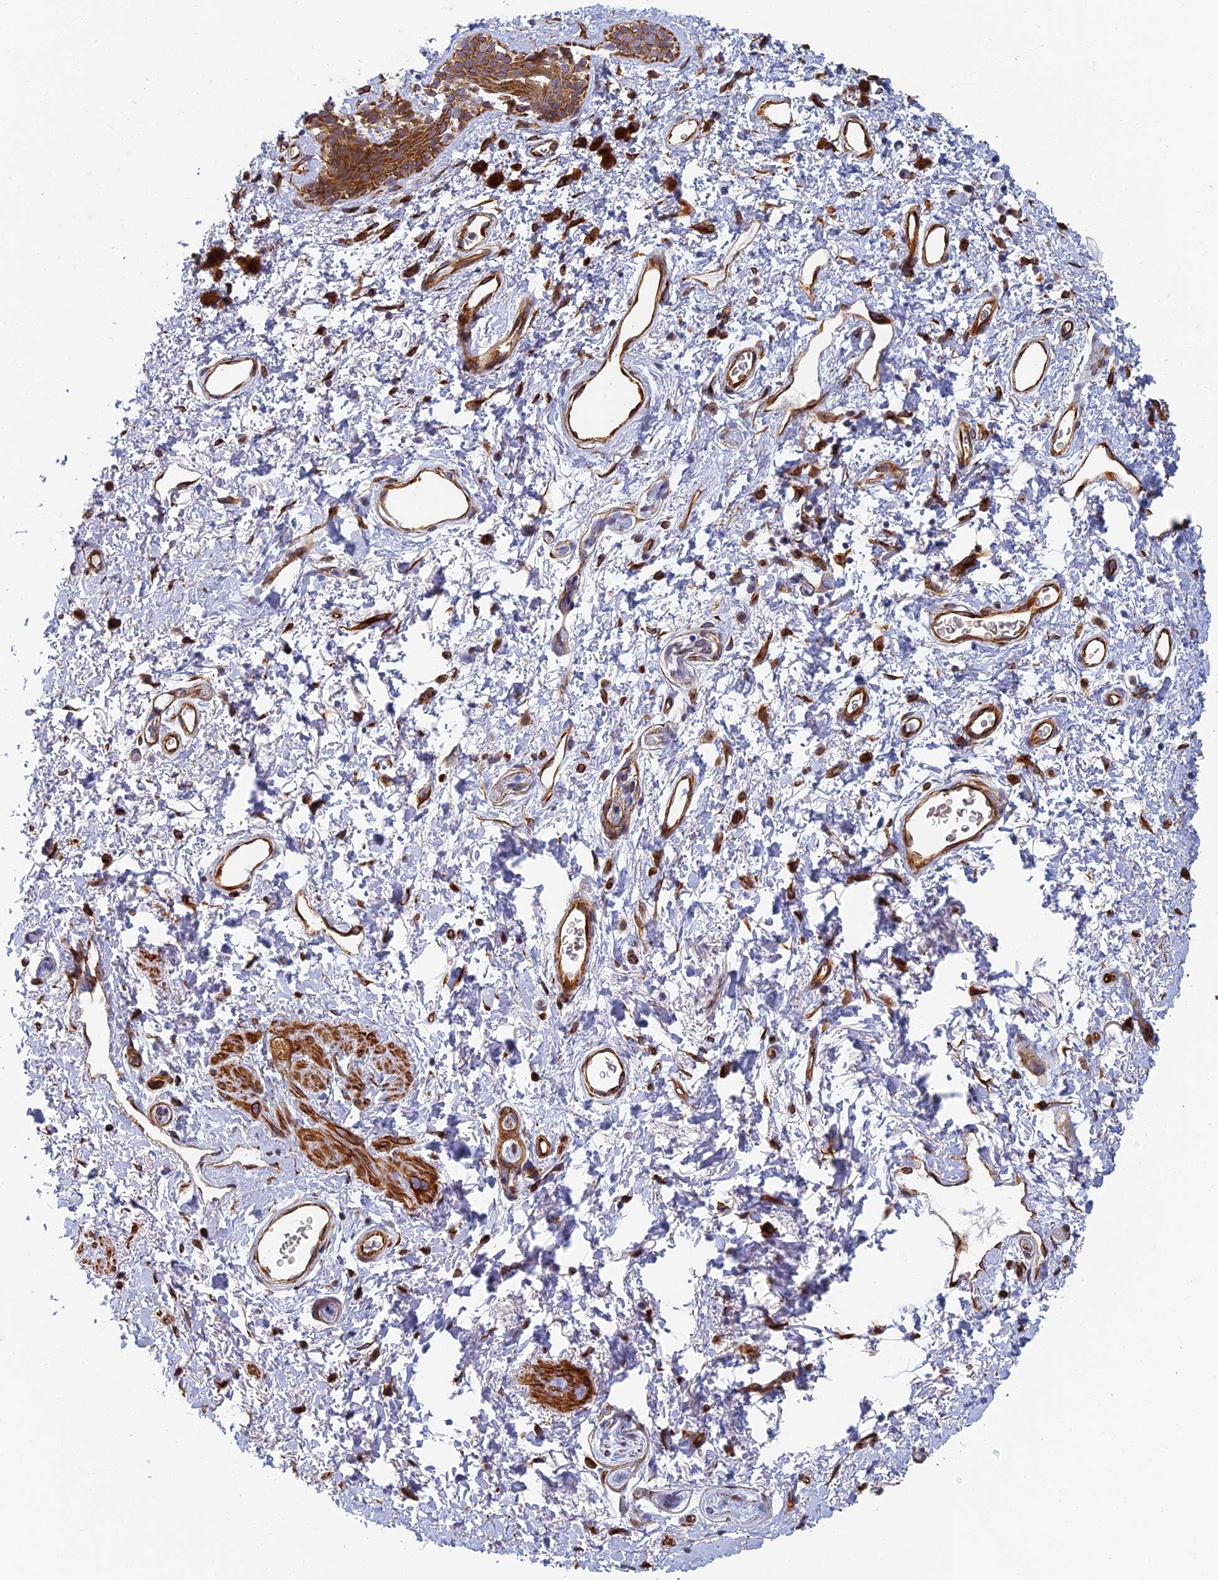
{"staining": {"intensity": "strong", "quantity": ">75%", "location": "cytoplasmic/membranous"}, "tissue": "skin", "cell_type": "Epidermal cells", "image_type": "normal", "snomed": [{"axis": "morphology", "description": "Normal tissue, NOS"}, {"axis": "topography", "description": "Anal"}], "caption": "Immunohistochemical staining of normal human skin displays high levels of strong cytoplasmic/membranous staining in about >75% of epidermal cells.", "gene": "ABCB10", "patient": {"sex": "female", "age": 46}}